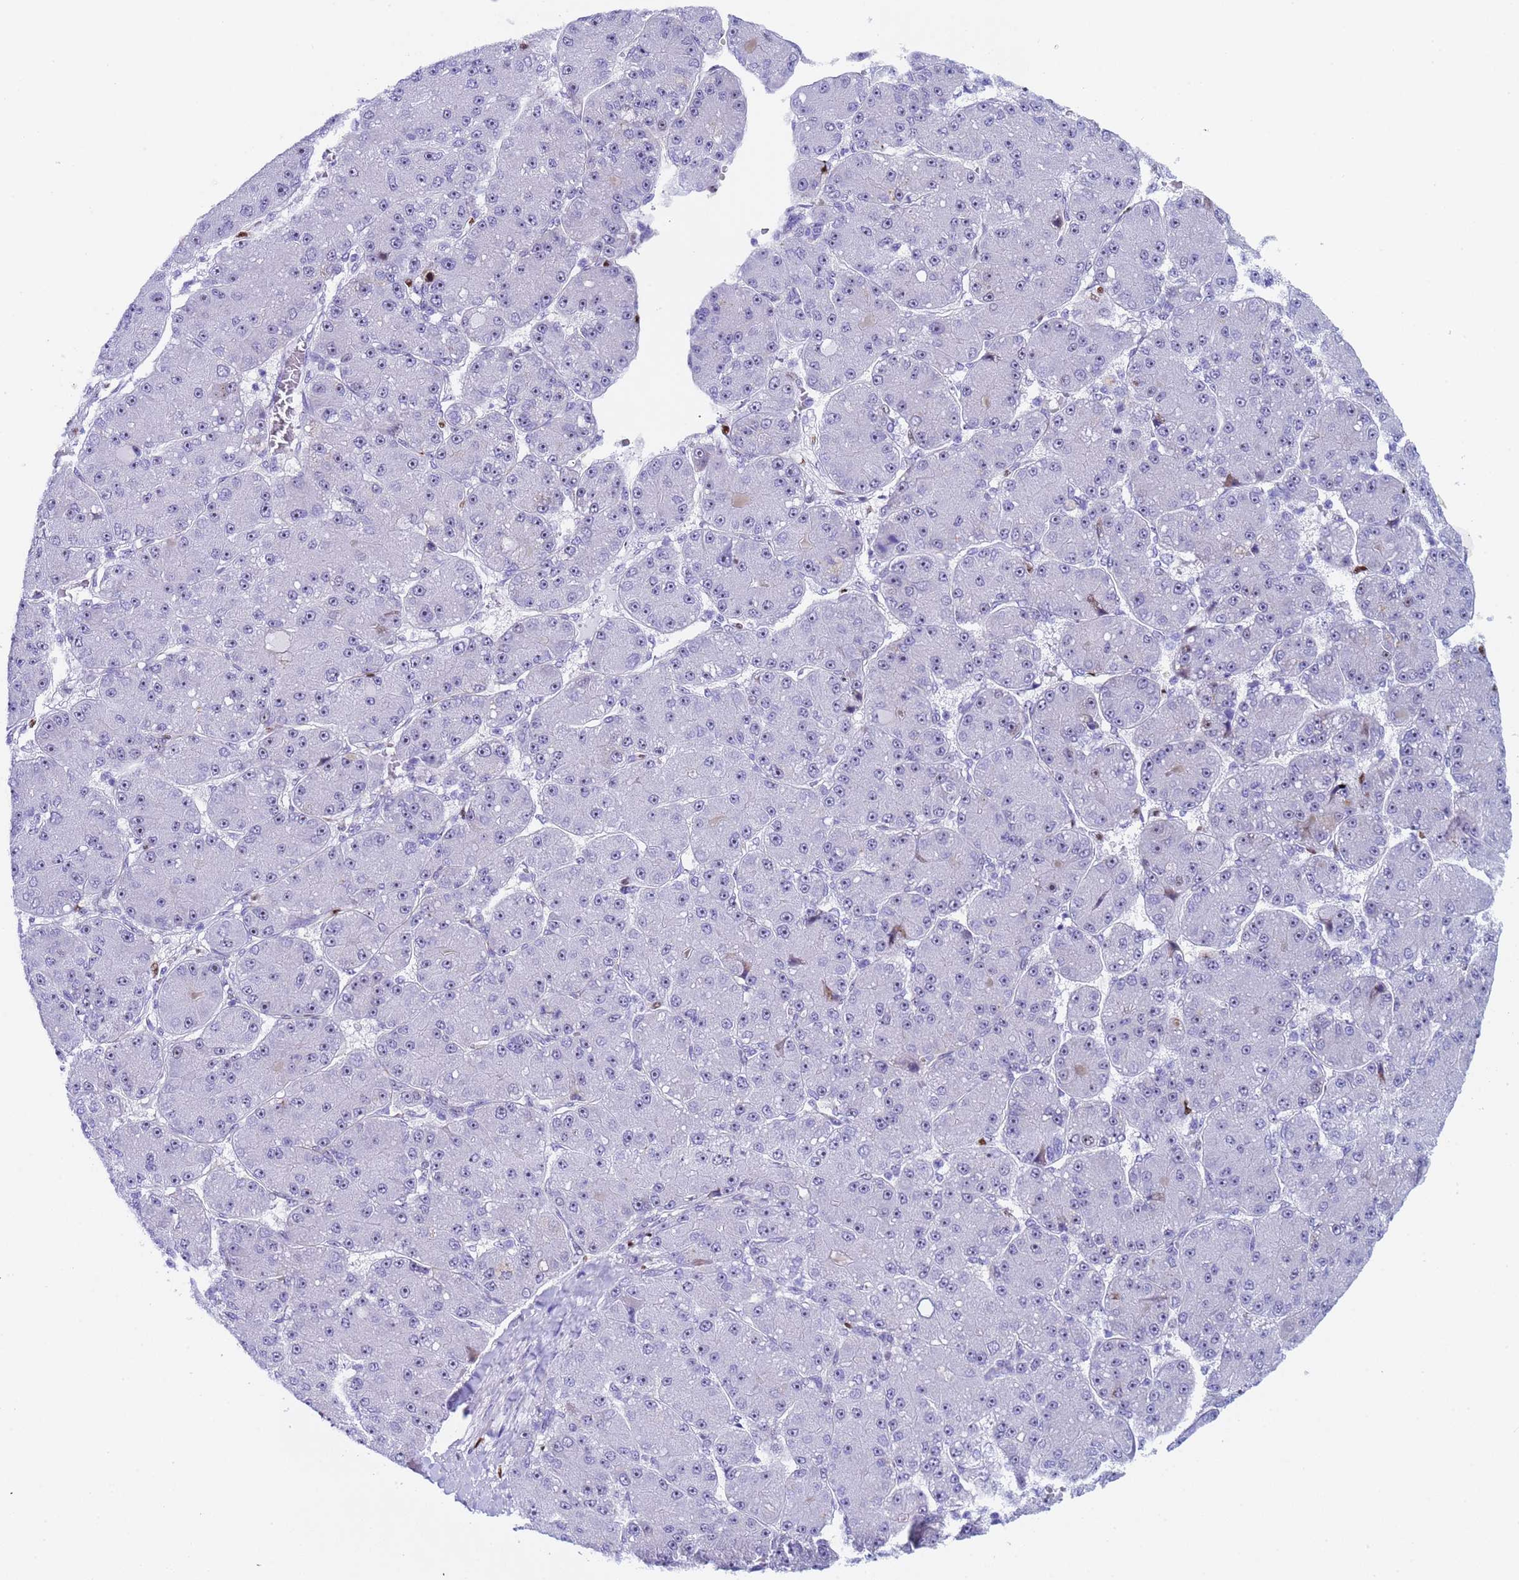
{"staining": {"intensity": "negative", "quantity": "none", "location": "none"}, "tissue": "liver cancer", "cell_type": "Tumor cells", "image_type": "cancer", "snomed": [{"axis": "morphology", "description": "Carcinoma, Hepatocellular, NOS"}, {"axis": "topography", "description": "Liver"}], "caption": "DAB immunohistochemical staining of human liver cancer (hepatocellular carcinoma) displays no significant expression in tumor cells.", "gene": "POP5", "patient": {"sex": "male", "age": 67}}